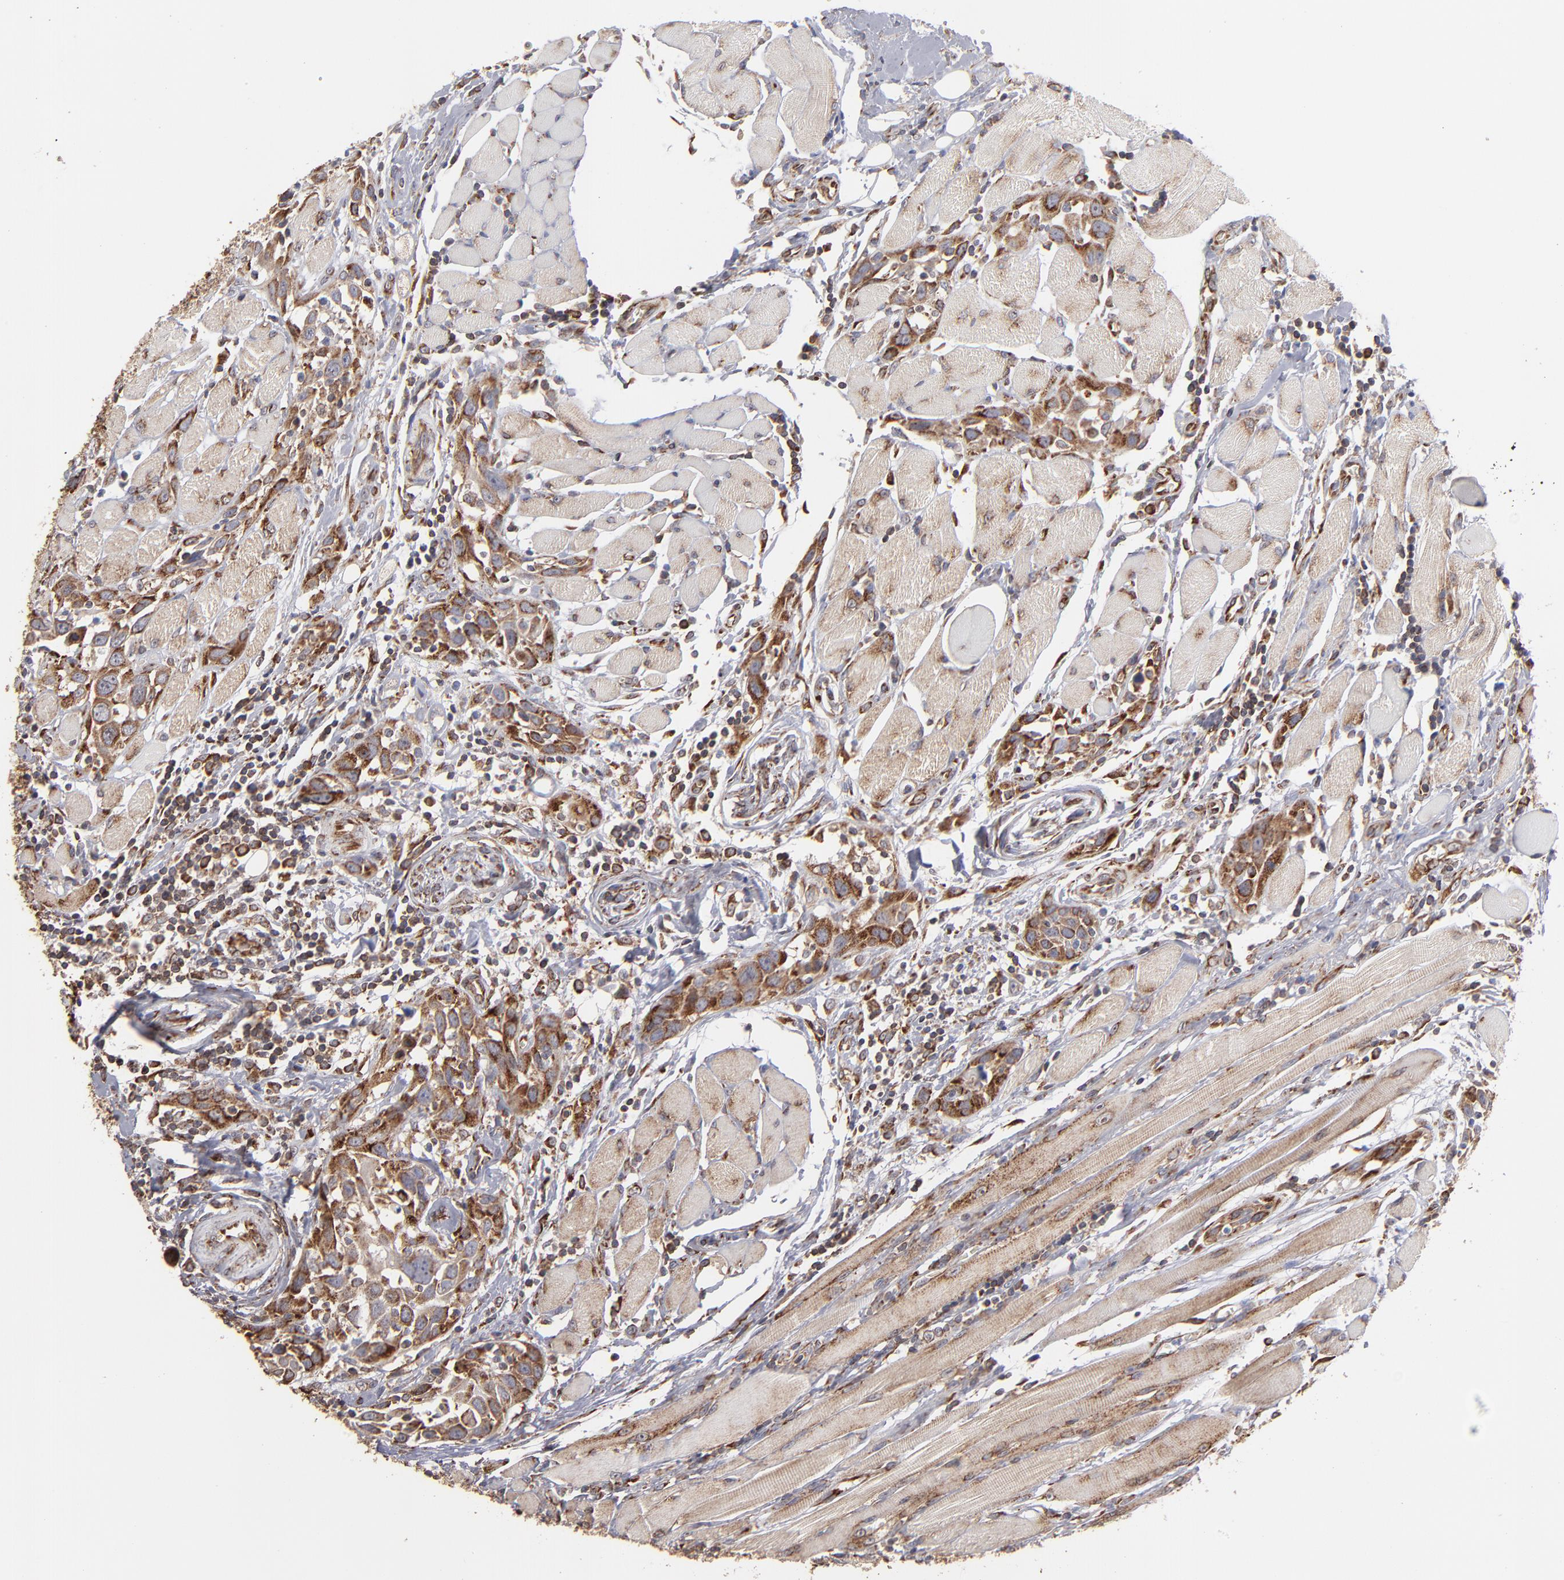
{"staining": {"intensity": "moderate", "quantity": ">75%", "location": "cytoplasmic/membranous"}, "tissue": "head and neck cancer", "cell_type": "Tumor cells", "image_type": "cancer", "snomed": [{"axis": "morphology", "description": "Squamous cell carcinoma, NOS"}, {"axis": "topography", "description": "Oral tissue"}, {"axis": "topography", "description": "Head-Neck"}], "caption": "Squamous cell carcinoma (head and neck) stained for a protein (brown) shows moderate cytoplasmic/membranous positive positivity in approximately >75% of tumor cells.", "gene": "KTN1", "patient": {"sex": "female", "age": 50}}